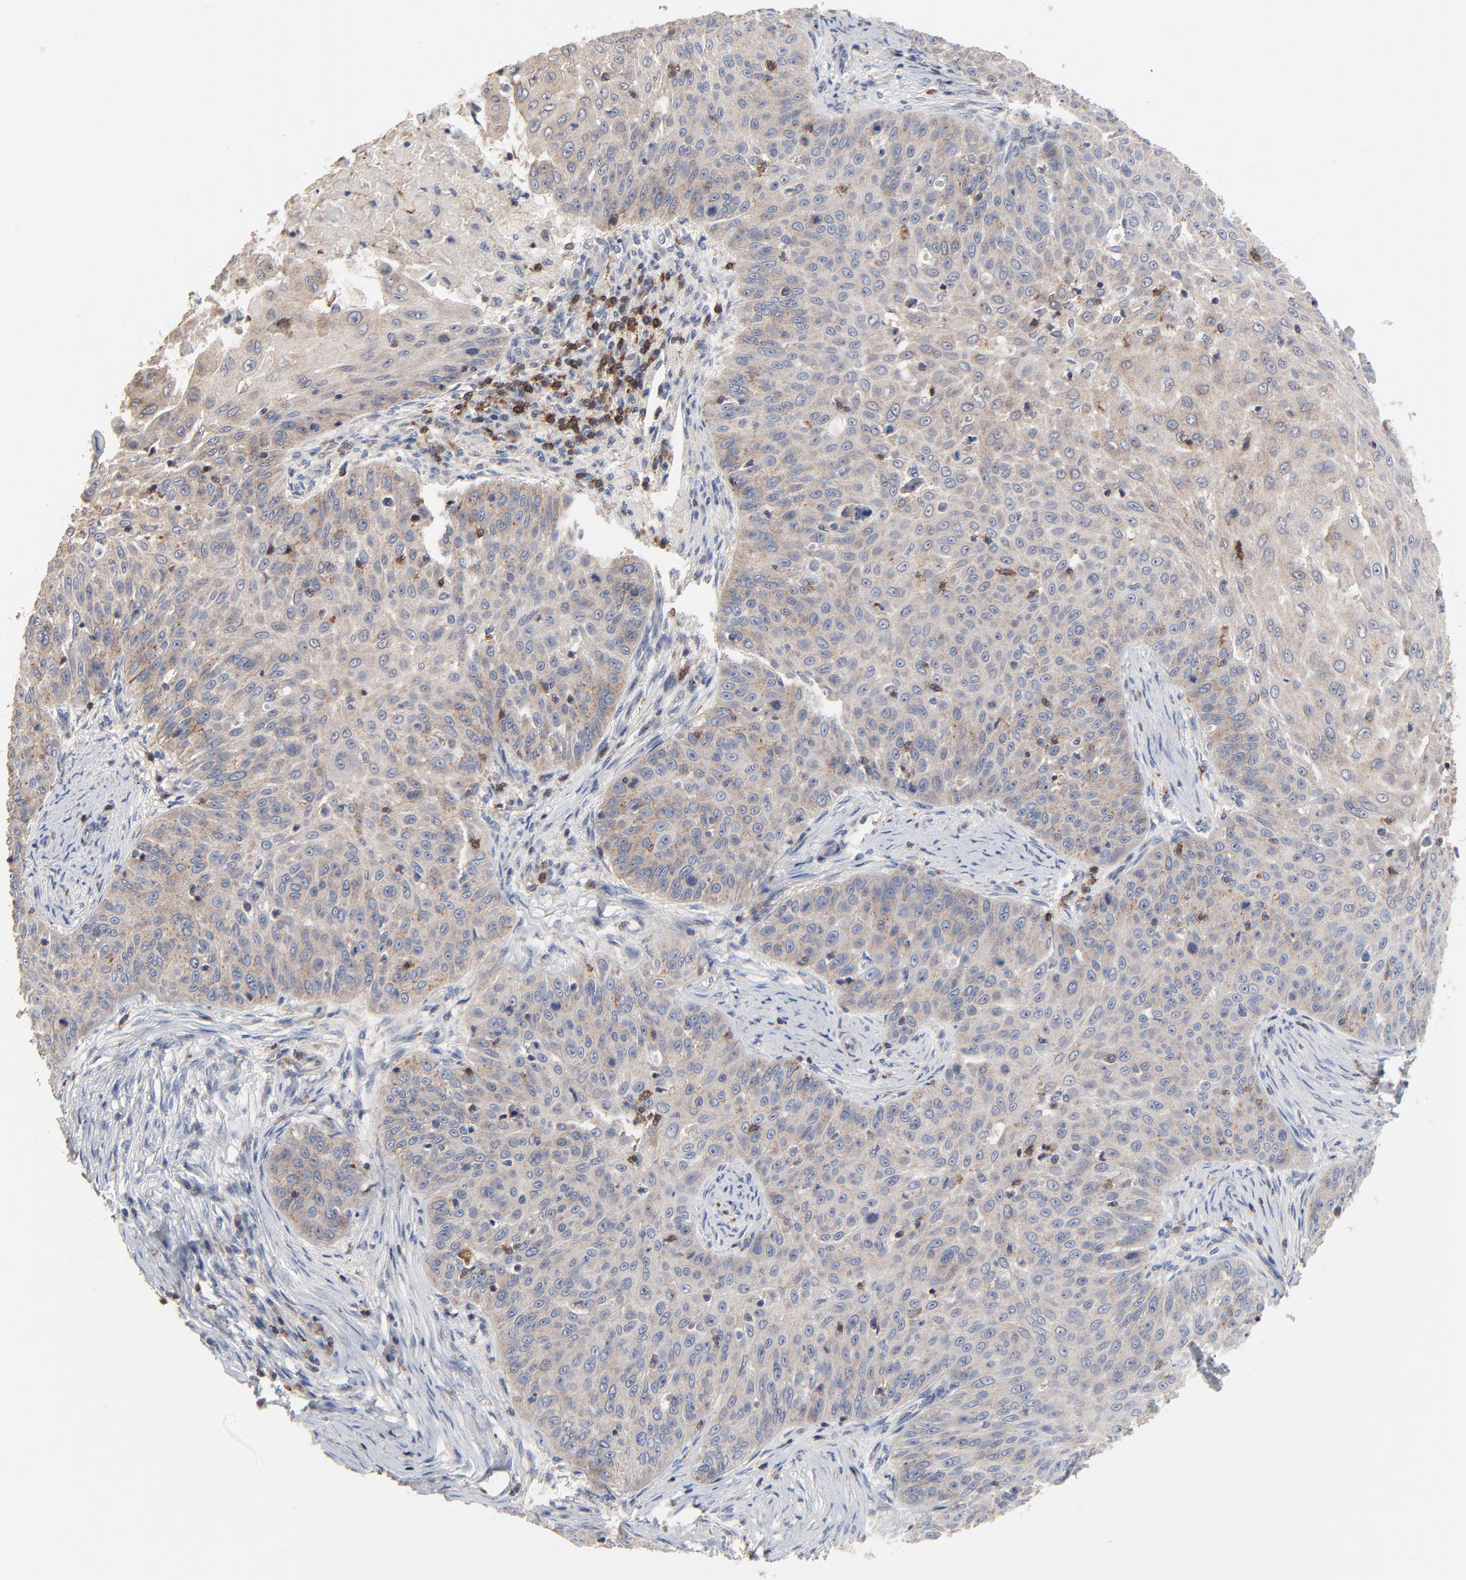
{"staining": {"intensity": "weak", "quantity": "25%-75%", "location": "cytoplasmic/membranous"}, "tissue": "skin cancer", "cell_type": "Tumor cells", "image_type": "cancer", "snomed": [{"axis": "morphology", "description": "Squamous cell carcinoma, NOS"}, {"axis": "topography", "description": "Skin"}], "caption": "Skin squamous cell carcinoma tissue exhibits weak cytoplasmic/membranous staining in approximately 25%-75% of tumor cells, visualized by immunohistochemistry.", "gene": "SKAP1", "patient": {"sex": "male", "age": 82}}